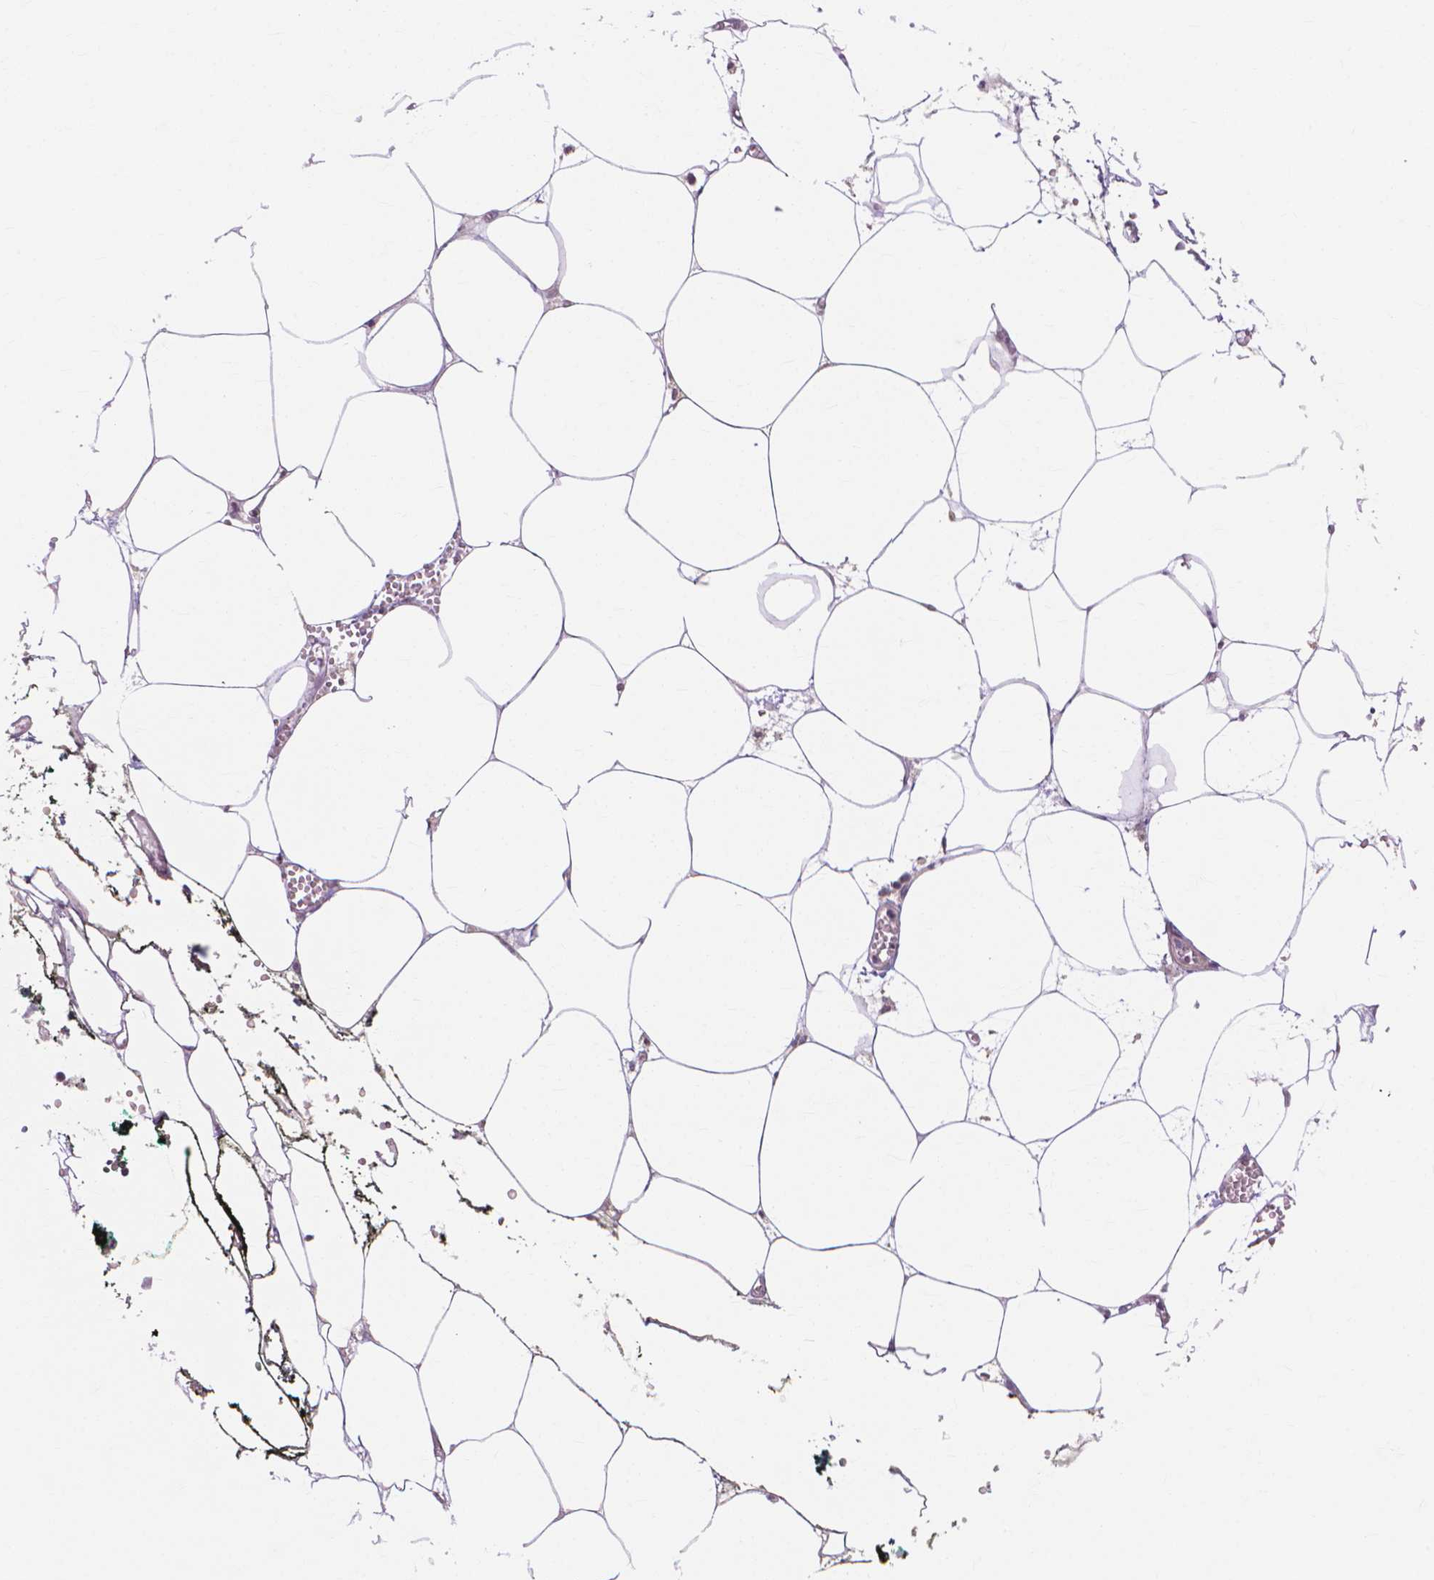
{"staining": {"intensity": "moderate", "quantity": "<25%", "location": "nuclear"}, "tissue": "adipose tissue", "cell_type": "Adipocytes", "image_type": "normal", "snomed": [{"axis": "morphology", "description": "Normal tissue, NOS"}, {"axis": "topography", "description": "Adipose tissue"}, {"axis": "topography", "description": "Pancreas"}, {"axis": "topography", "description": "Peripheral nerve tissue"}], "caption": "DAB (3,3'-diaminobenzidine) immunohistochemical staining of normal human adipose tissue shows moderate nuclear protein positivity in about <25% of adipocytes. The staining was performed using DAB (3,3'-diaminobenzidine) to visualize the protein expression in brown, while the nuclei were stained in blue with hematoxylin (Magnification: 20x).", "gene": "PRDM13", "patient": {"sex": "female", "age": 58}}